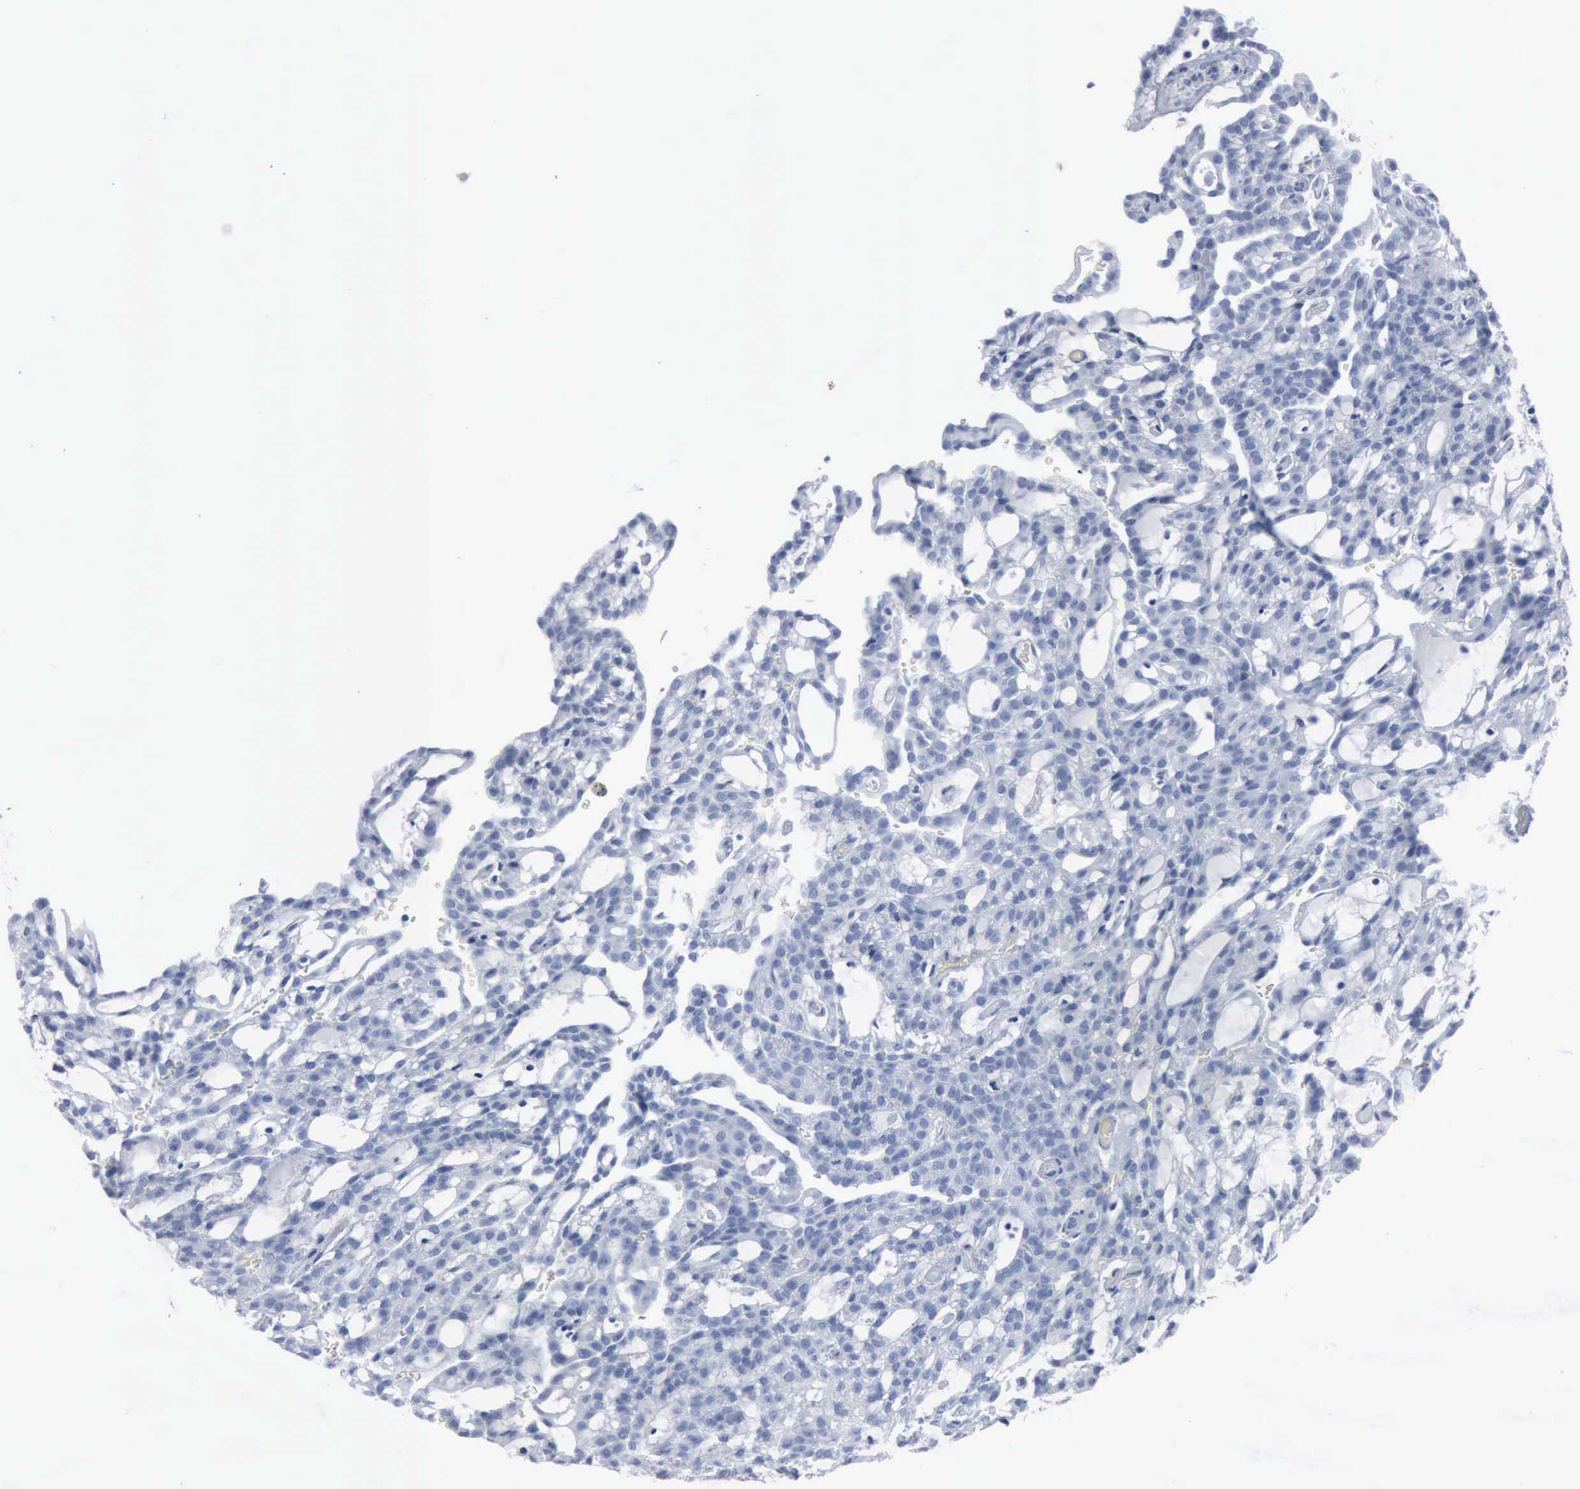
{"staining": {"intensity": "negative", "quantity": "none", "location": "none"}, "tissue": "renal cancer", "cell_type": "Tumor cells", "image_type": "cancer", "snomed": [{"axis": "morphology", "description": "Adenocarcinoma, NOS"}, {"axis": "topography", "description": "Kidney"}], "caption": "Renal cancer was stained to show a protein in brown. There is no significant expression in tumor cells.", "gene": "DMD", "patient": {"sex": "male", "age": 63}}